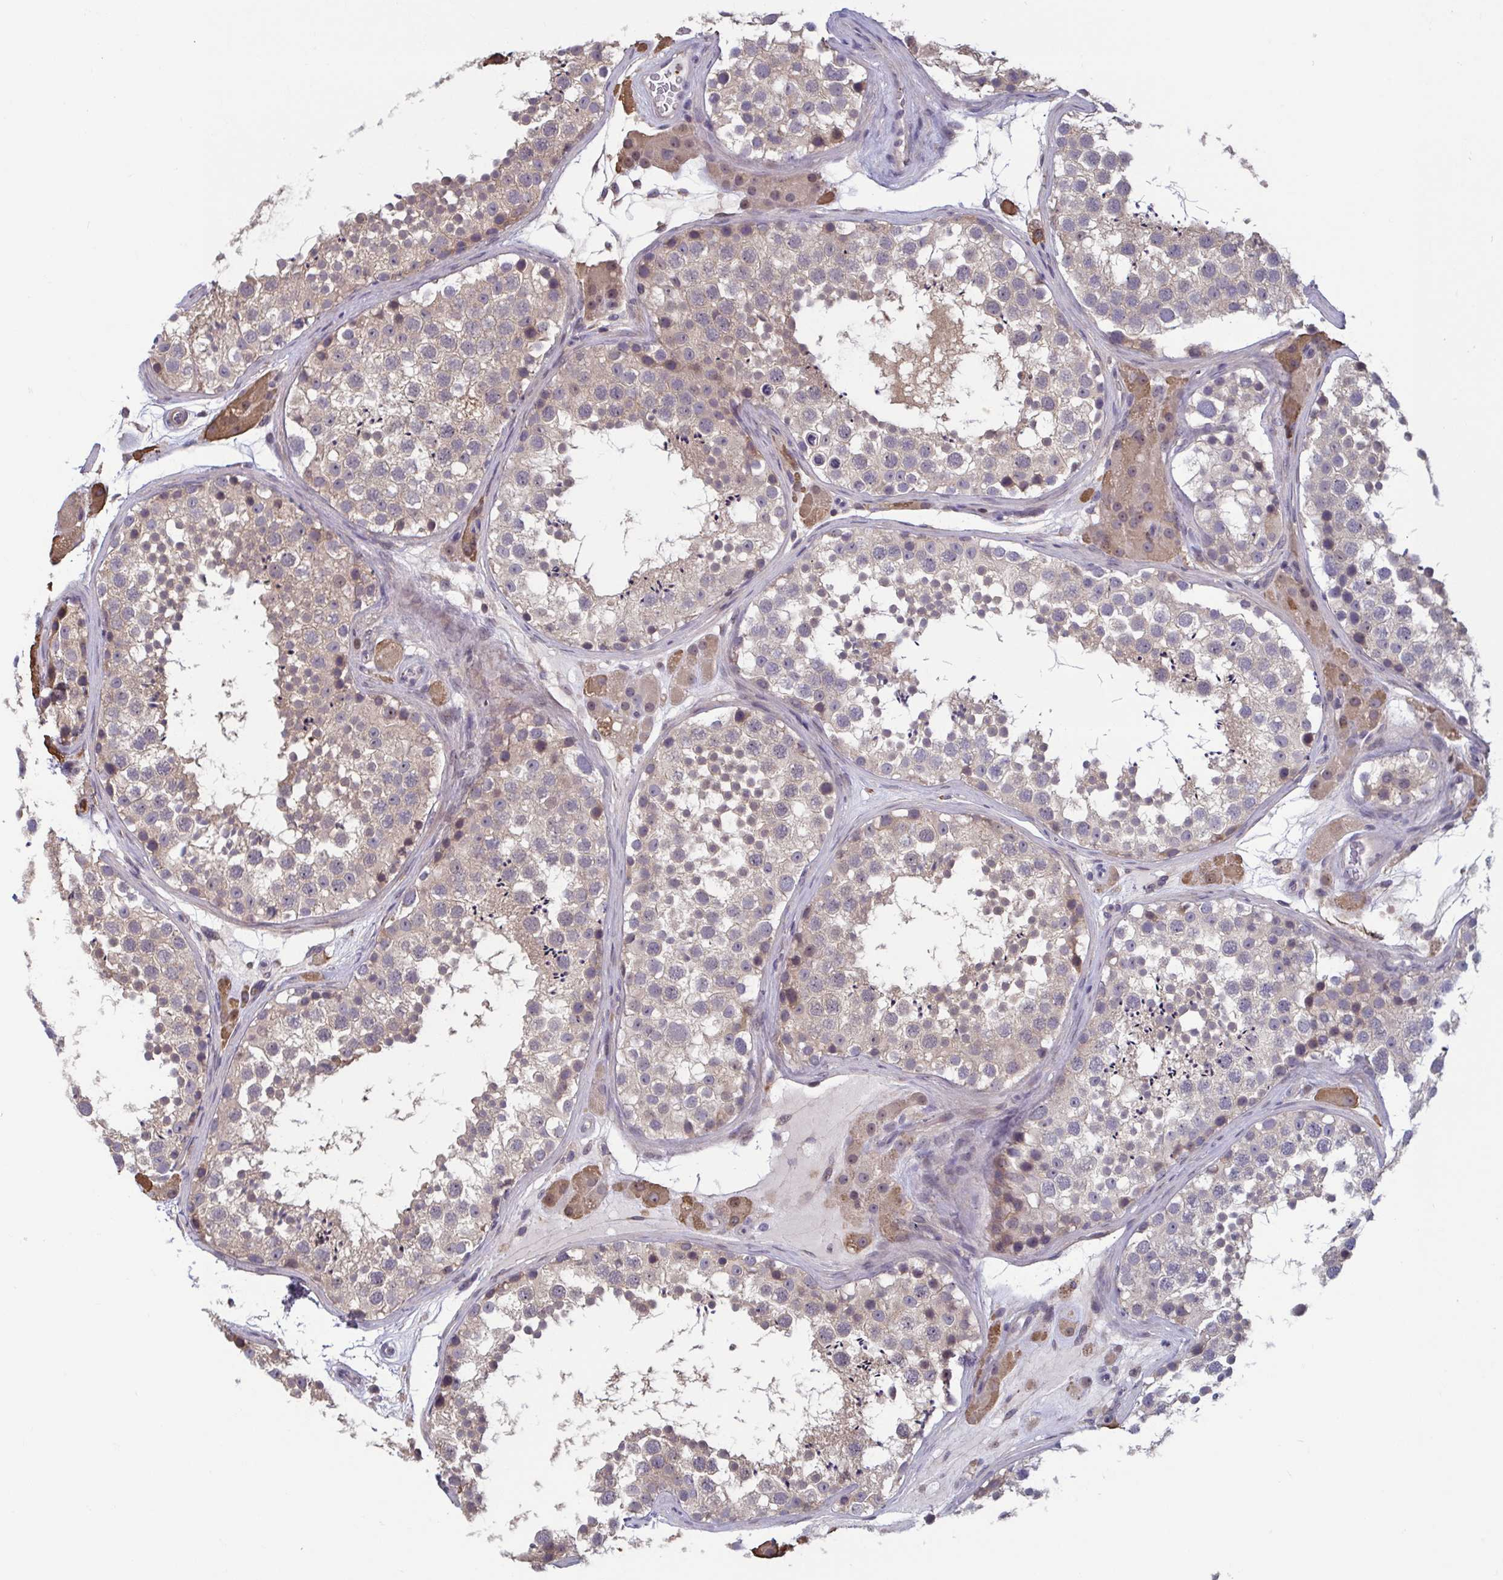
{"staining": {"intensity": "weak", "quantity": "25%-75%", "location": "cytoplasmic/membranous"}, "tissue": "testis", "cell_type": "Cells in seminiferous ducts", "image_type": "normal", "snomed": [{"axis": "morphology", "description": "Normal tissue, NOS"}, {"axis": "topography", "description": "Testis"}], "caption": "Immunohistochemical staining of benign human testis demonstrates weak cytoplasmic/membranous protein expression in approximately 25%-75% of cells in seminiferous ducts. Nuclei are stained in blue.", "gene": "LRRC38", "patient": {"sex": "male", "age": 41}}